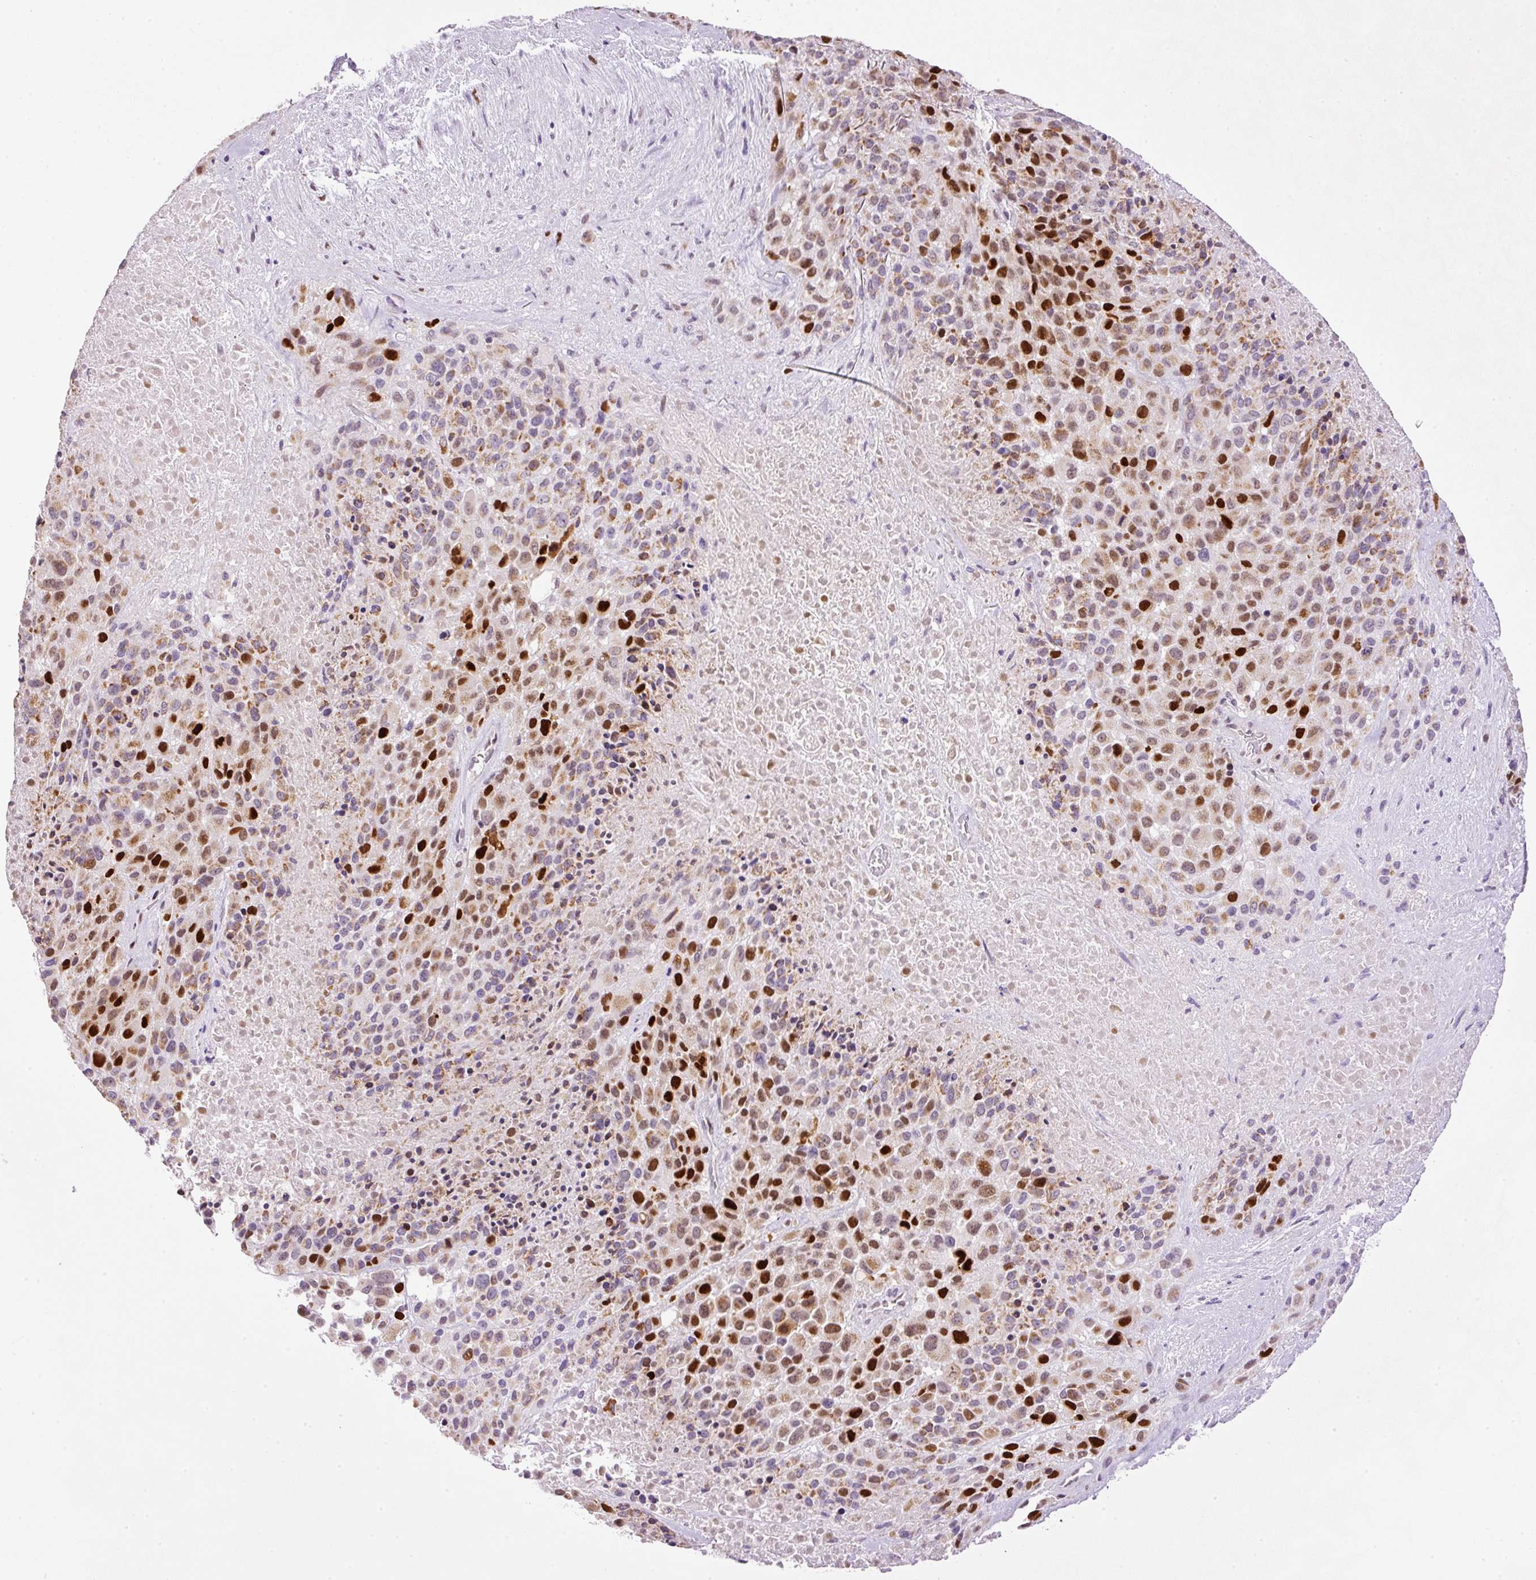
{"staining": {"intensity": "strong", "quantity": "25%-75%", "location": "cytoplasmic/membranous,nuclear"}, "tissue": "melanoma", "cell_type": "Tumor cells", "image_type": "cancer", "snomed": [{"axis": "morphology", "description": "Malignant melanoma, Metastatic site"}, {"axis": "topography", "description": "Skin"}], "caption": "Protein analysis of malignant melanoma (metastatic site) tissue demonstrates strong cytoplasmic/membranous and nuclear staining in approximately 25%-75% of tumor cells.", "gene": "KPNA2", "patient": {"sex": "female", "age": 81}}